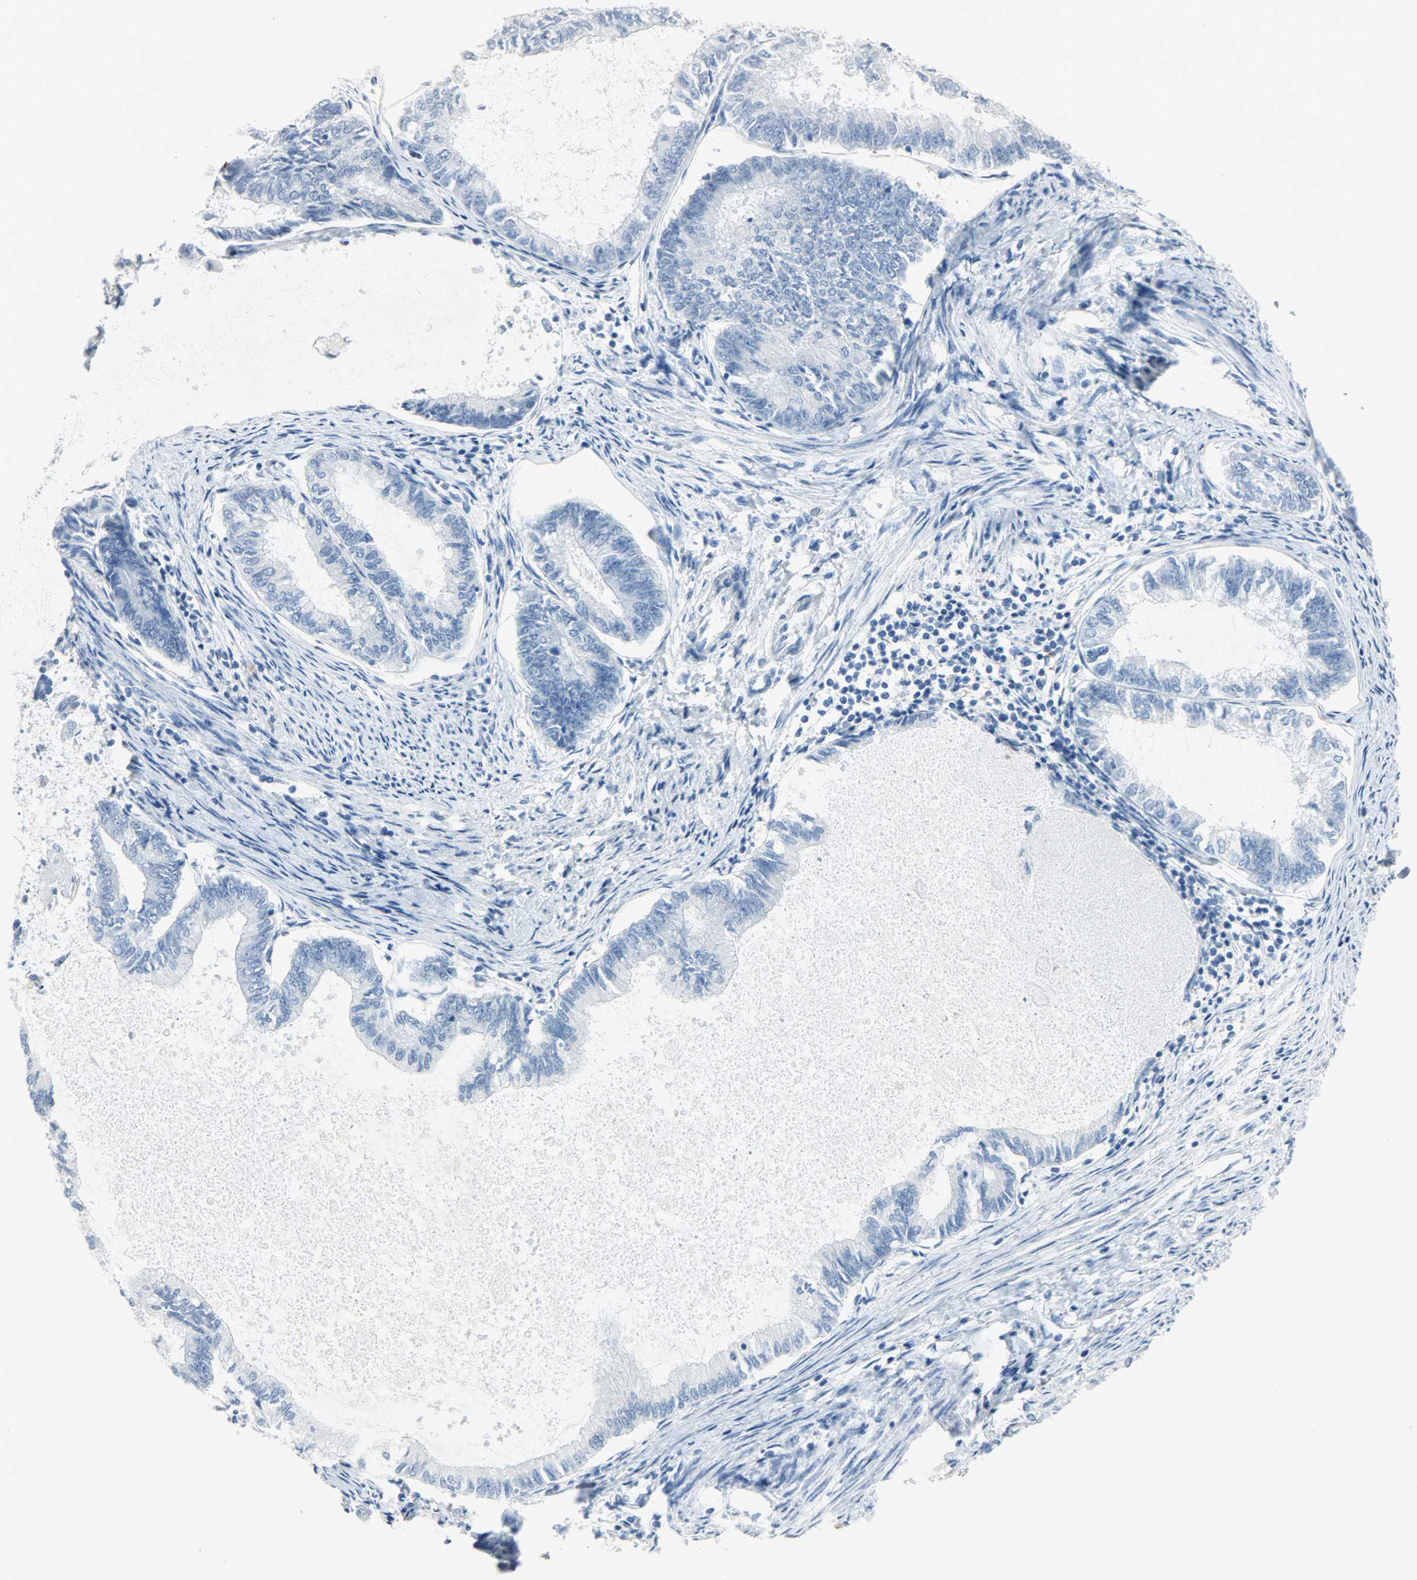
{"staining": {"intensity": "negative", "quantity": "none", "location": "none"}, "tissue": "endometrial cancer", "cell_type": "Tumor cells", "image_type": "cancer", "snomed": [{"axis": "morphology", "description": "Adenocarcinoma, NOS"}, {"axis": "topography", "description": "Endometrium"}], "caption": "Tumor cells show no significant protein expression in adenocarcinoma (endometrial).", "gene": "PTPN6", "patient": {"sex": "female", "age": 86}}